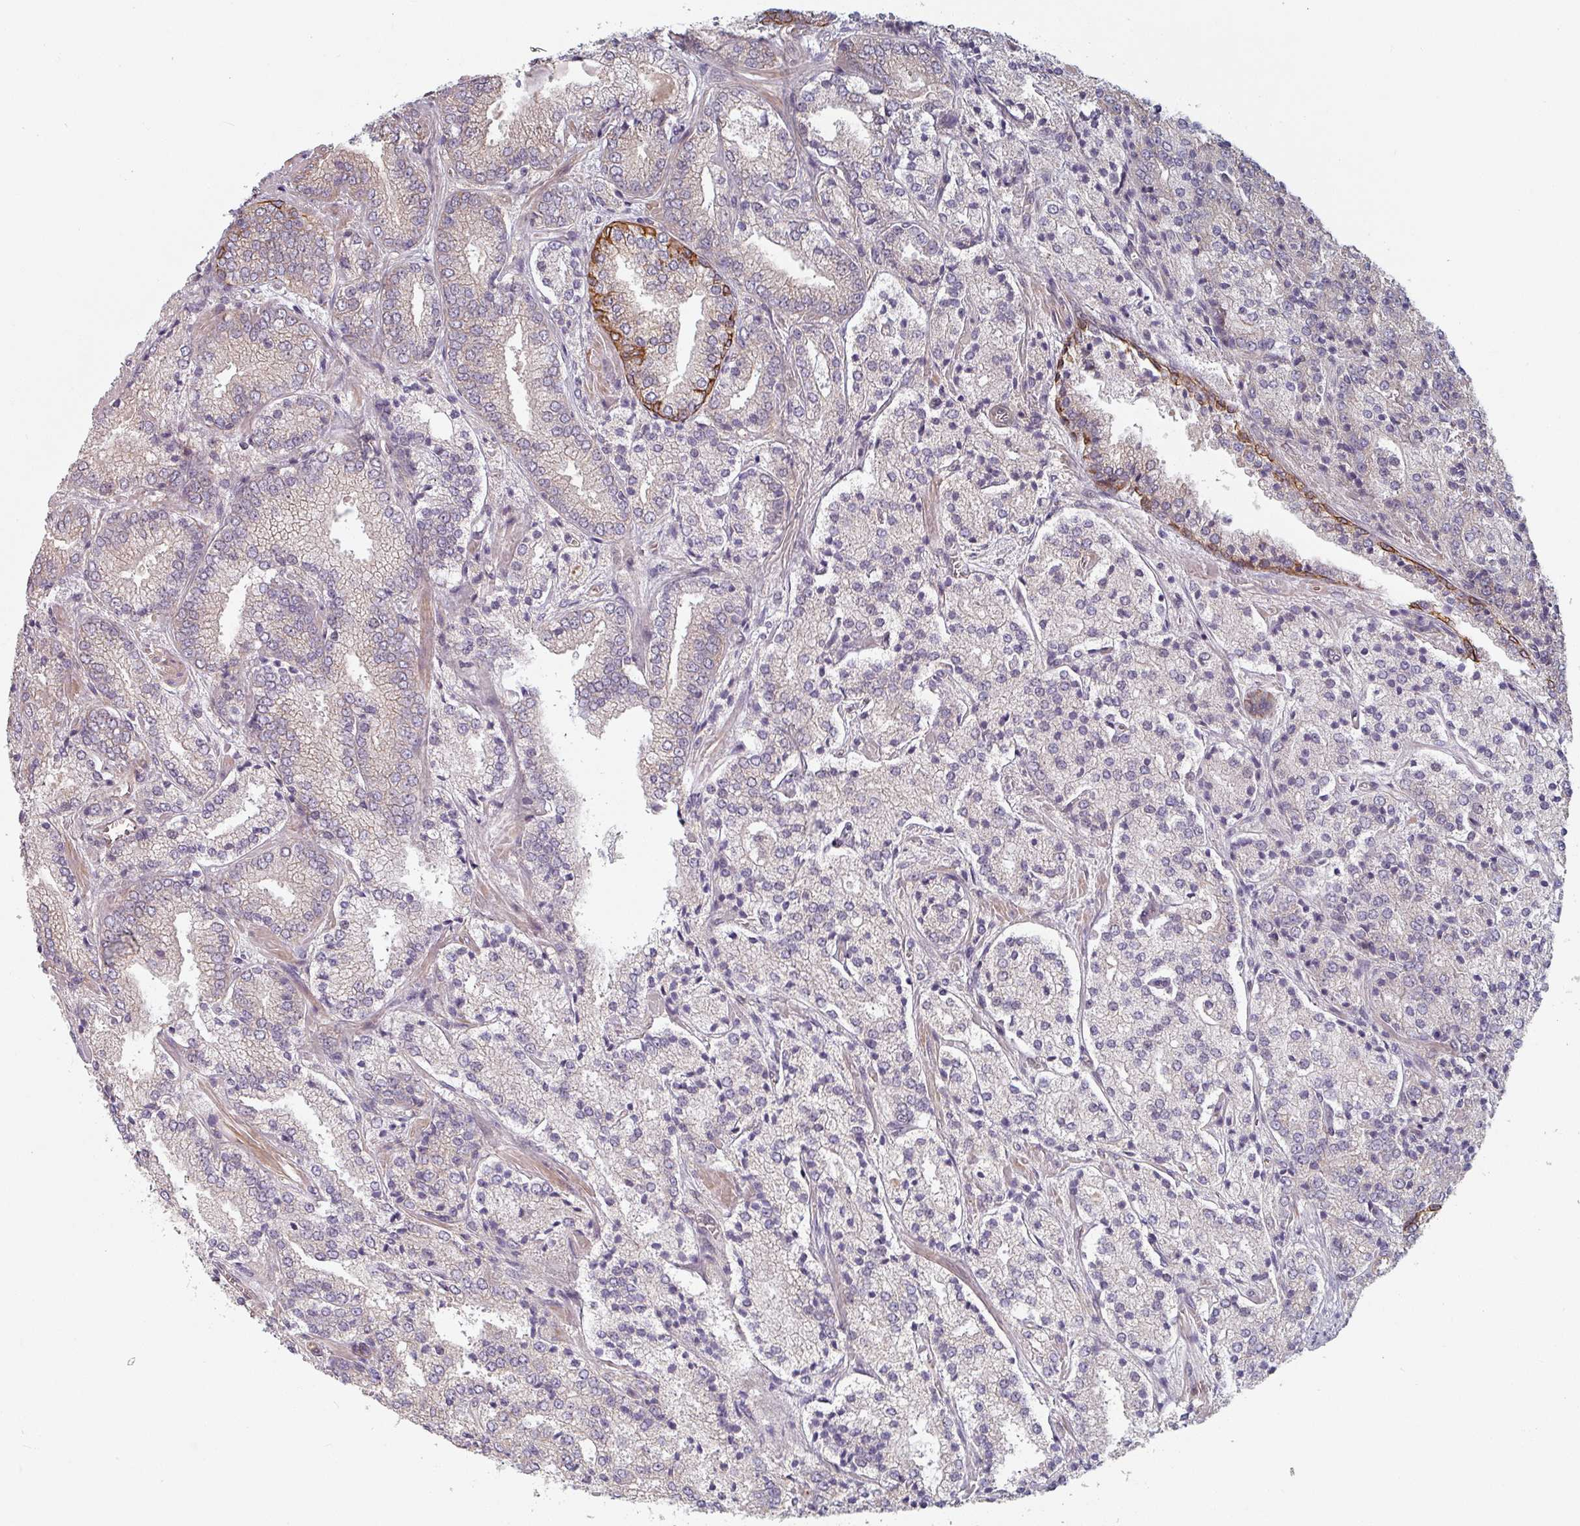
{"staining": {"intensity": "weak", "quantity": "<25%", "location": "cytoplasmic/membranous"}, "tissue": "prostate cancer", "cell_type": "Tumor cells", "image_type": "cancer", "snomed": [{"axis": "morphology", "description": "Adenocarcinoma, High grade"}, {"axis": "topography", "description": "Prostate"}], "caption": "Photomicrograph shows no significant protein expression in tumor cells of prostate cancer (high-grade adenocarcinoma).", "gene": "C4BPB", "patient": {"sex": "male", "age": 63}}